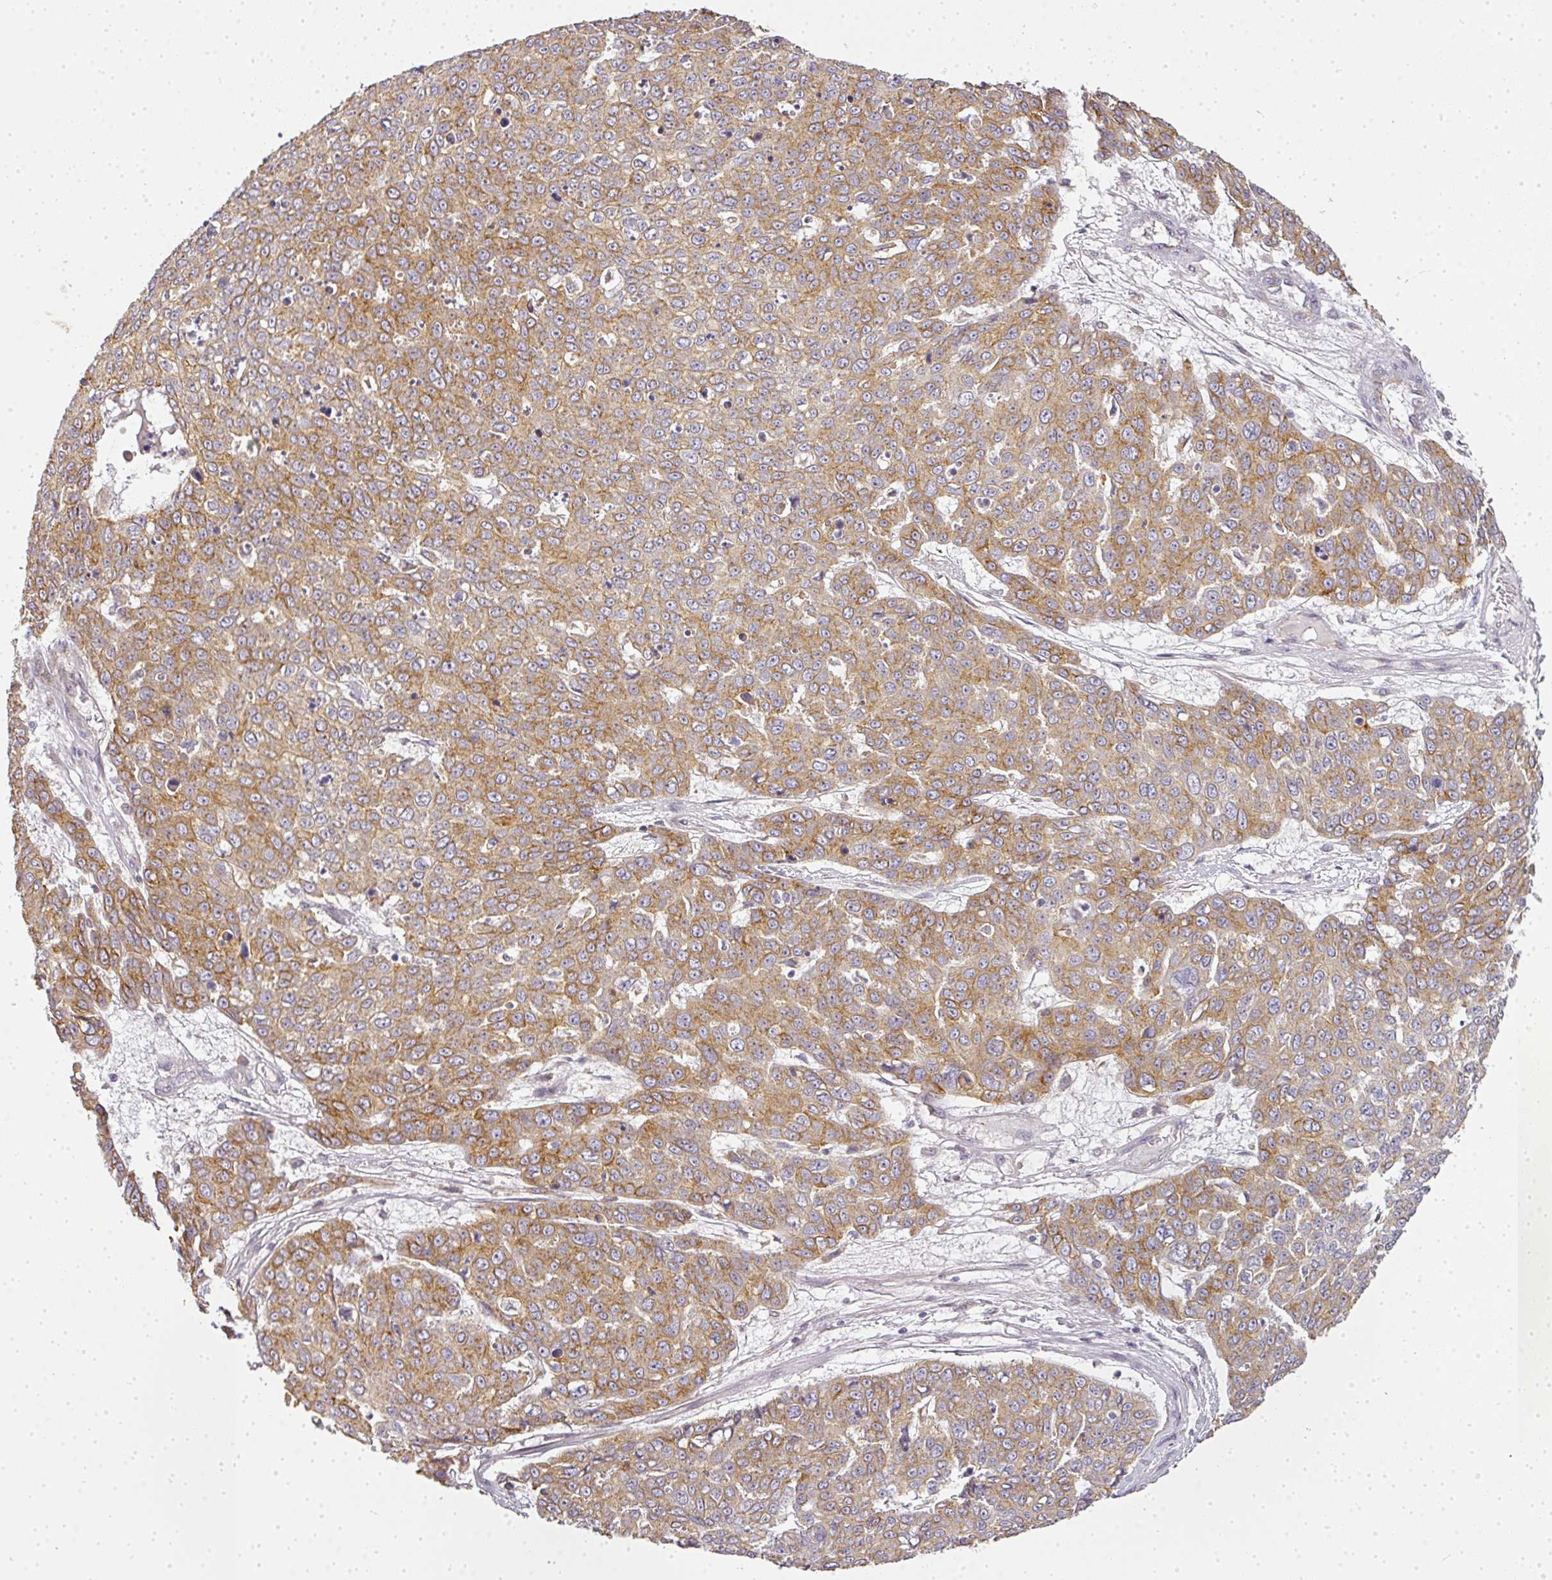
{"staining": {"intensity": "moderate", "quantity": ">75%", "location": "cytoplasmic/membranous"}, "tissue": "skin cancer", "cell_type": "Tumor cells", "image_type": "cancer", "snomed": [{"axis": "morphology", "description": "Squamous cell carcinoma, NOS"}, {"axis": "topography", "description": "Skin"}], "caption": "This is an image of IHC staining of skin squamous cell carcinoma, which shows moderate staining in the cytoplasmic/membranous of tumor cells.", "gene": "MED19", "patient": {"sex": "male", "age": 71}}